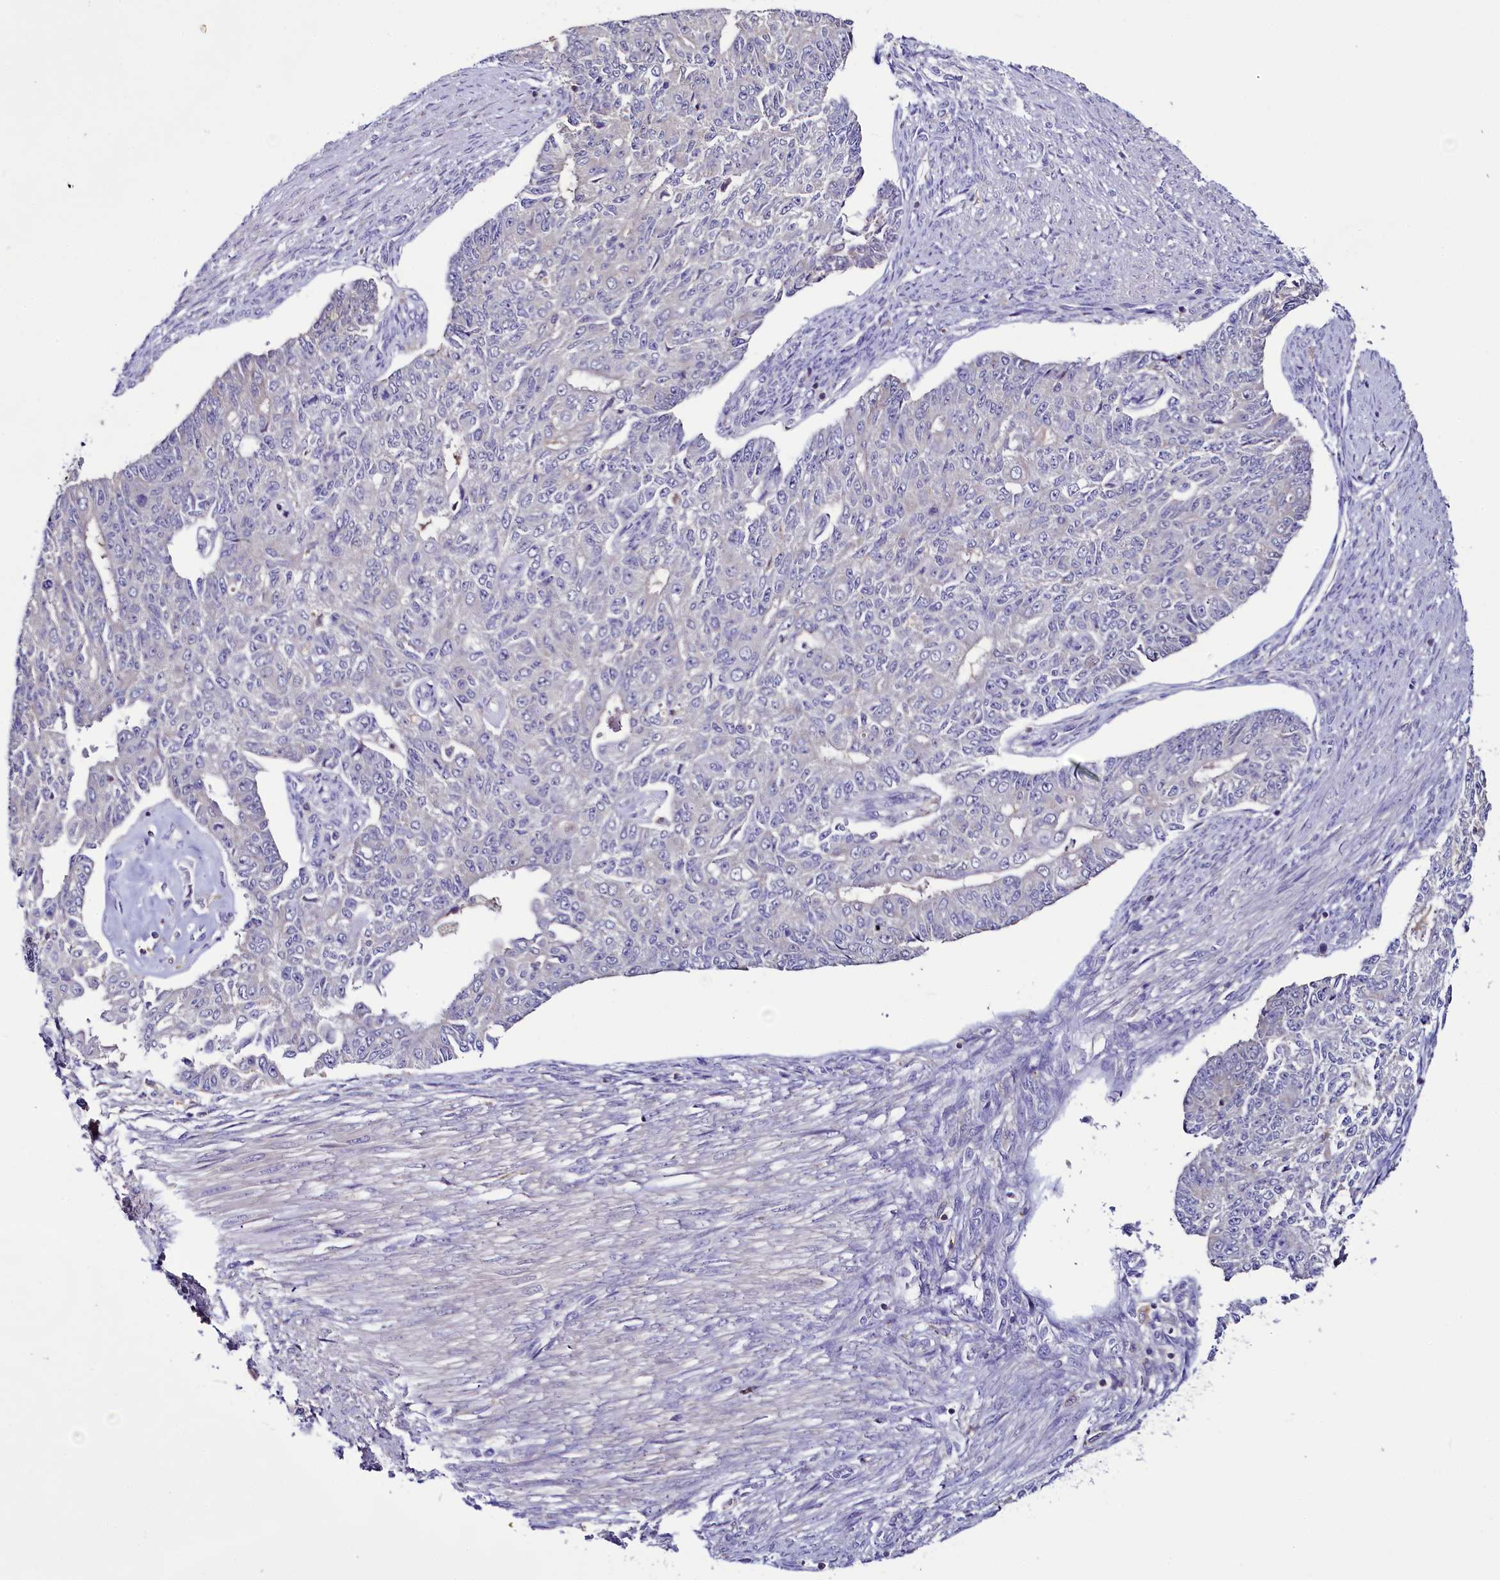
{"staining": {"intensity": "negative", "quantity": "none", "location": "none"}, "tissue": "endometrial cancer", "cell_type": "Tumor cells", "image_type": "cancer", "snomed": [{"axis": "morphology", "description": "Adenocarcinoma, NOS"}, {"axis": "topography", "description": "Endometrium"}], "caption": "There is no significant positivity in tumor cells of endometrial adenocarcinoma.", "gene": "FGFR2", "patient": {"sex": "female", "age": 32}}